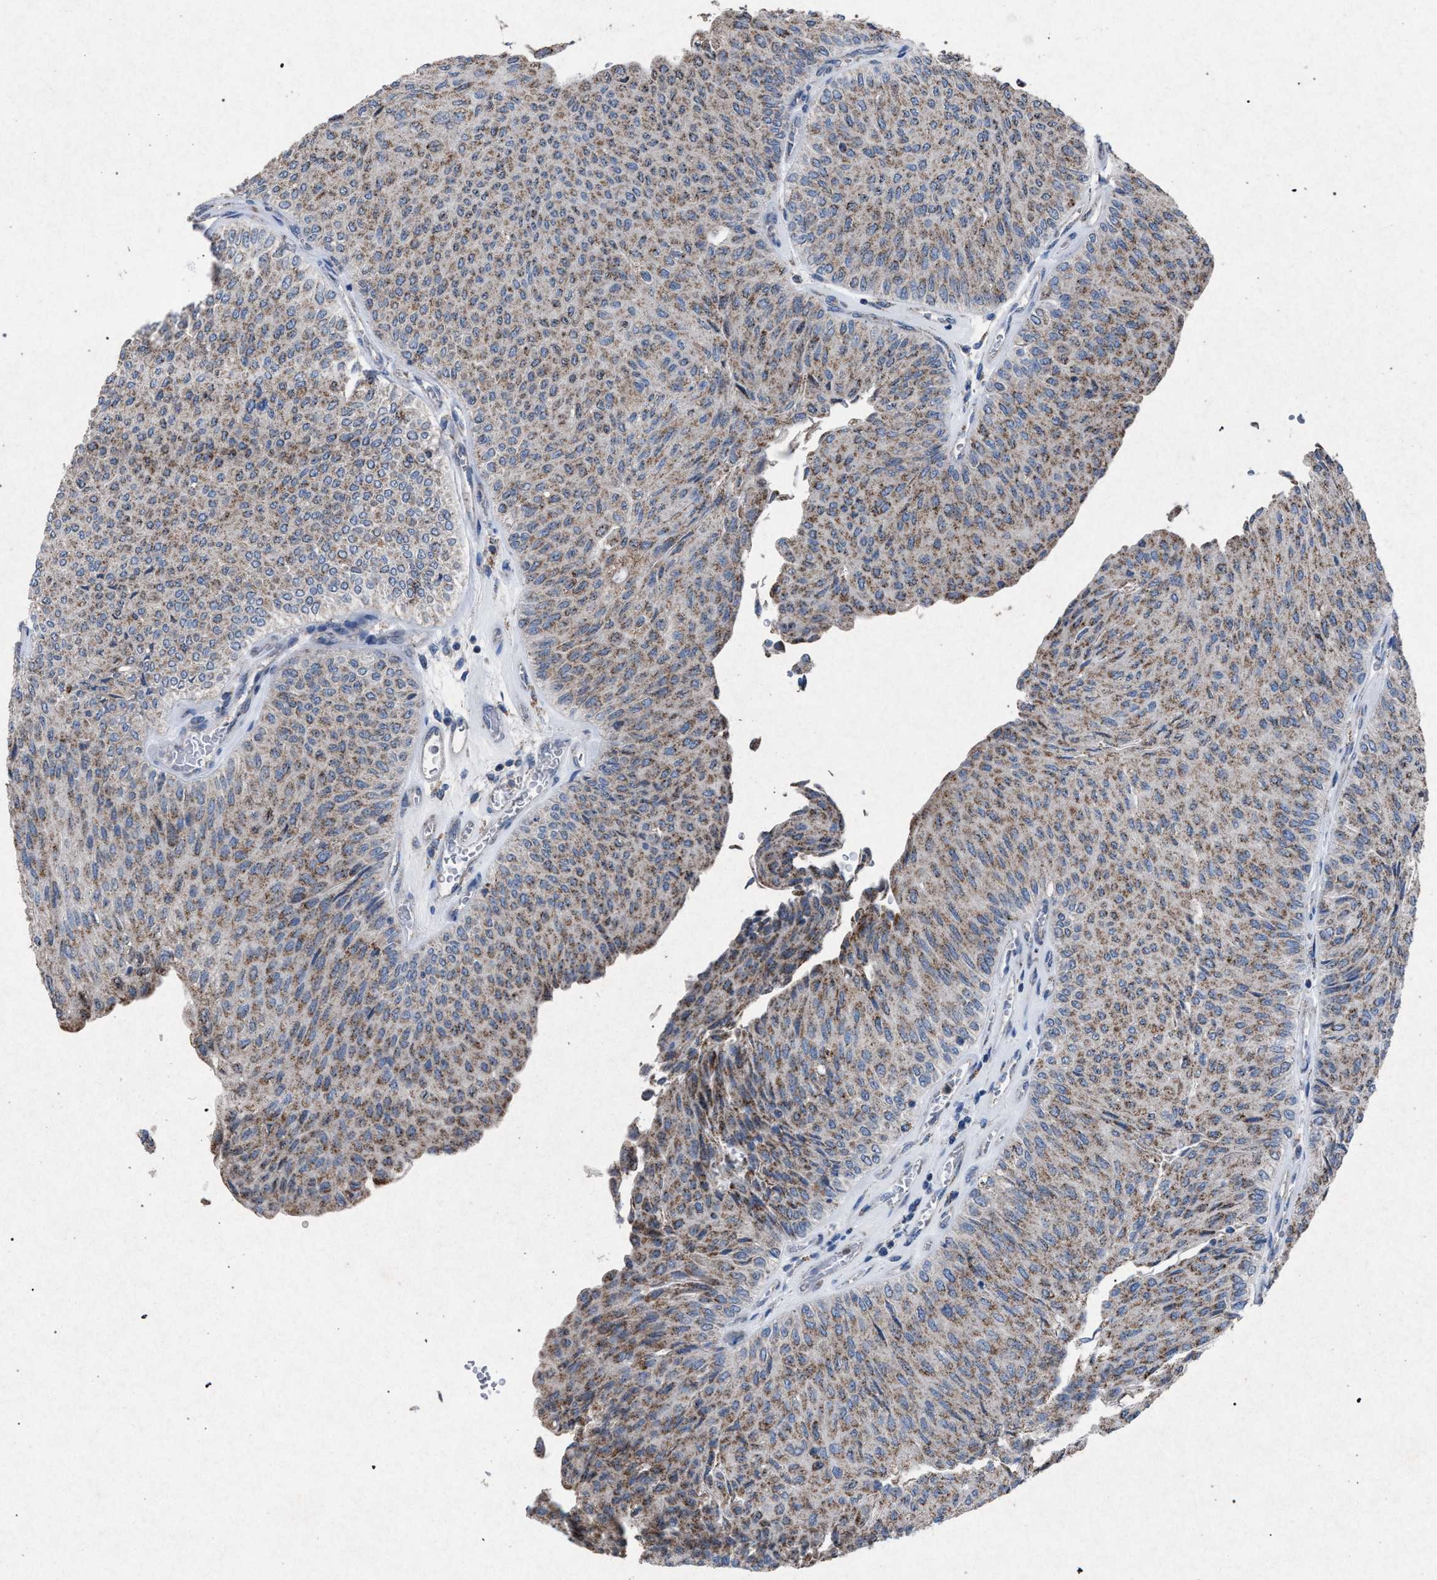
{"staining": {"intensity": "moderate", "quantity": ">75%", "location": "cytoplasmic/membranous"}, "tissue": "urothelial cancer", "cell_type": "Tumor cells", "image_type": "cancer", "snomed": [{"axis": "morphology", "description": "Urothelial carcinoma, Low grade"}, {"axis": "topography", "description": "Urinary bladder"}], "caption": "High-magnification brightfield microscopy of urothelial cancer stained with DAB (brown) and counterstained with hematoxylin (blue). tumor cells exhibit moderate cytoplasmic/membranous staining is identified in approximately>75% of cells. (DAB IHC, brown staining for protein, blue staining for nuclei).", "gene": "HSD17B4", "patient": {"sex": "male", "age": 78}}